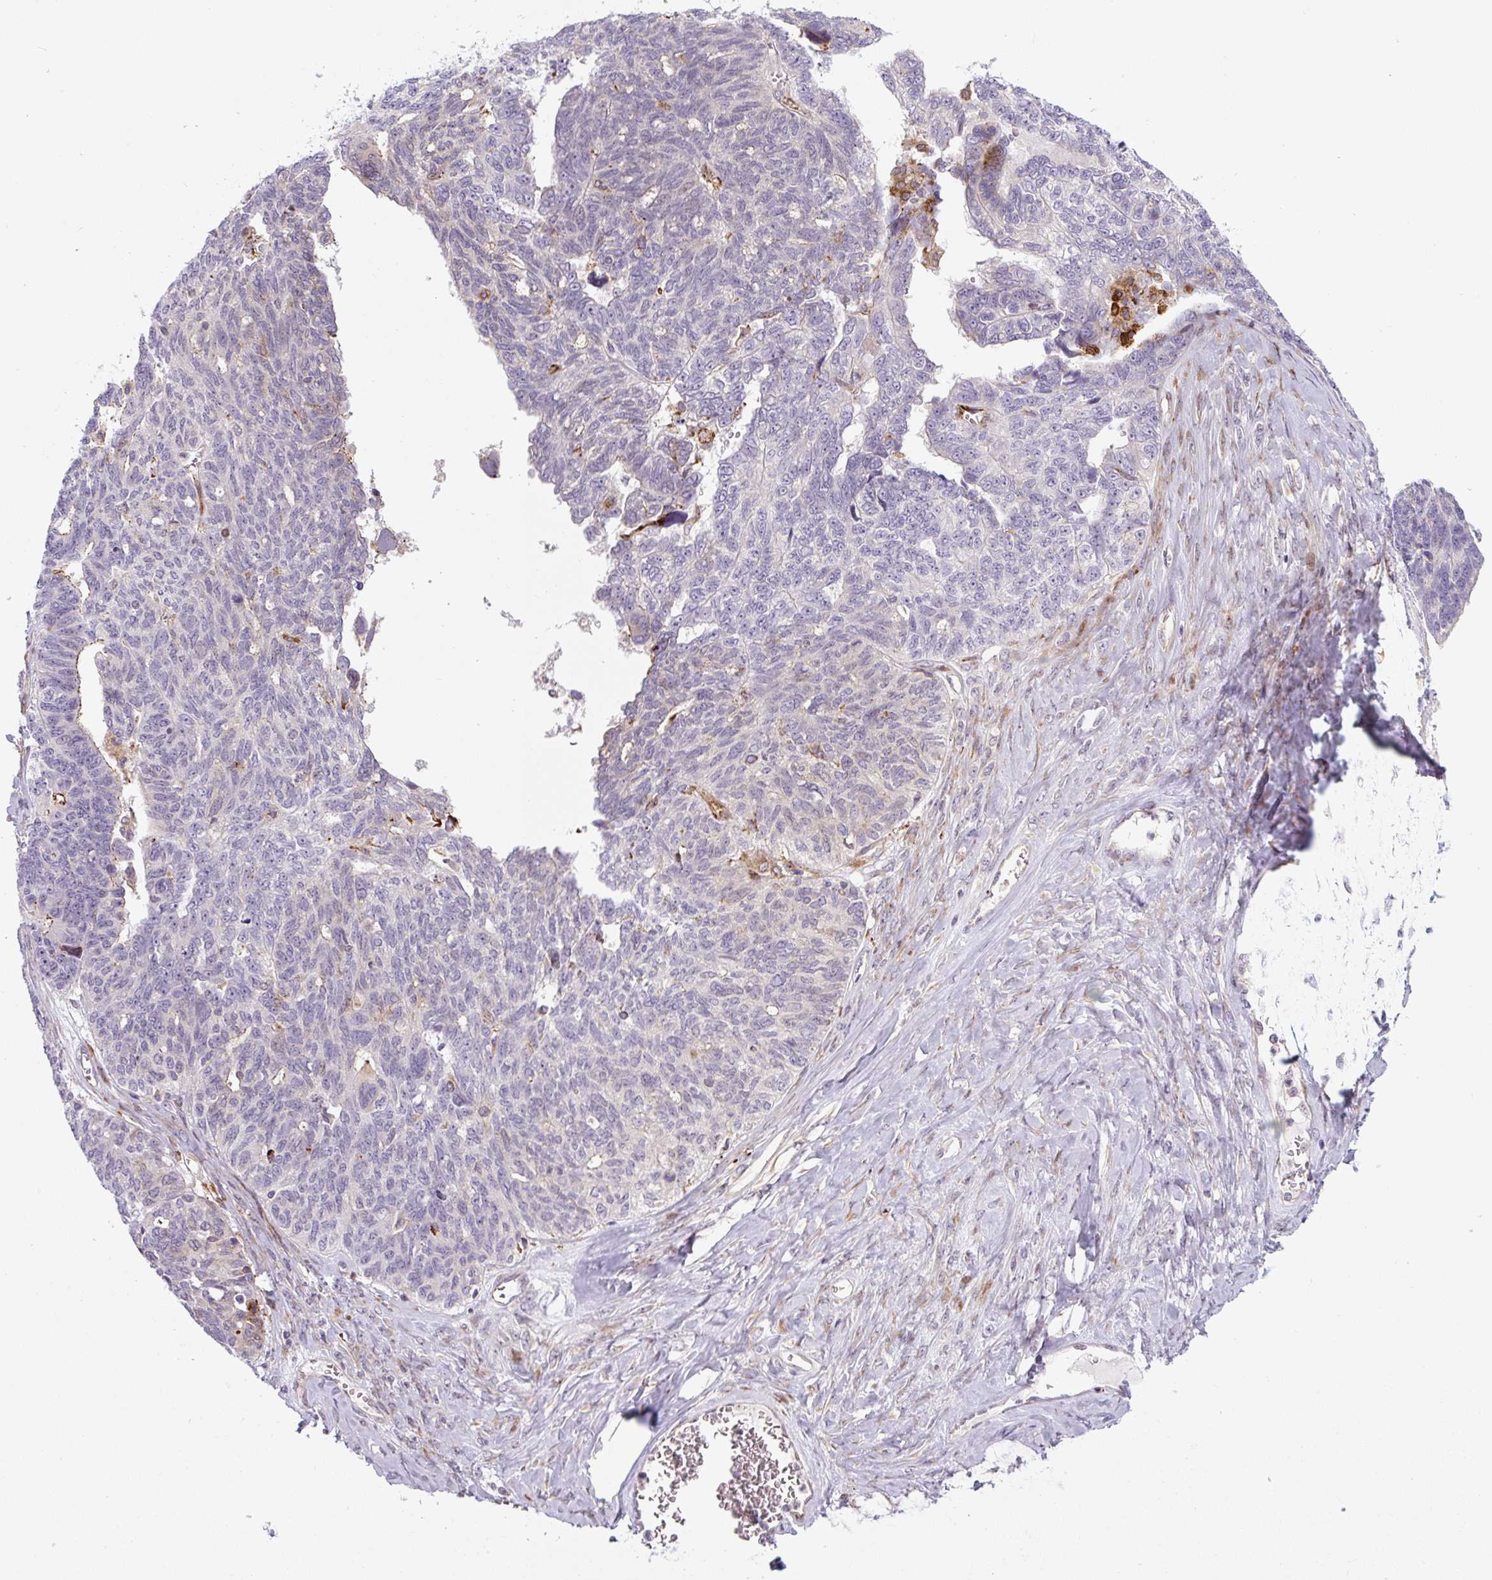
{"staining": {"intensity": "strong", "quantity": "<25%", "location": "cytoplasmic/membranous"}, "tissue": "ovarian cancer", "cell_type": "Tumor cells", "image_type": "cancer", "snomed": [{"axis": "morphology", "description": "Cystadenocarcinoma, serous, NOS"}, {"axis": "topography", "description": "Ovary"}], "caption": "Immunohistochemical staining of serous cystadenocarcinoma (ovarian) demonstrates medium levels of strong cytoplasmic/membranous expression in about <25% of tumor cells. (brown staining indicates protein expression, while blue staining denotes nuclei).", "gene": "DISP3", "patient": {"sex": "female", "age": 79}}